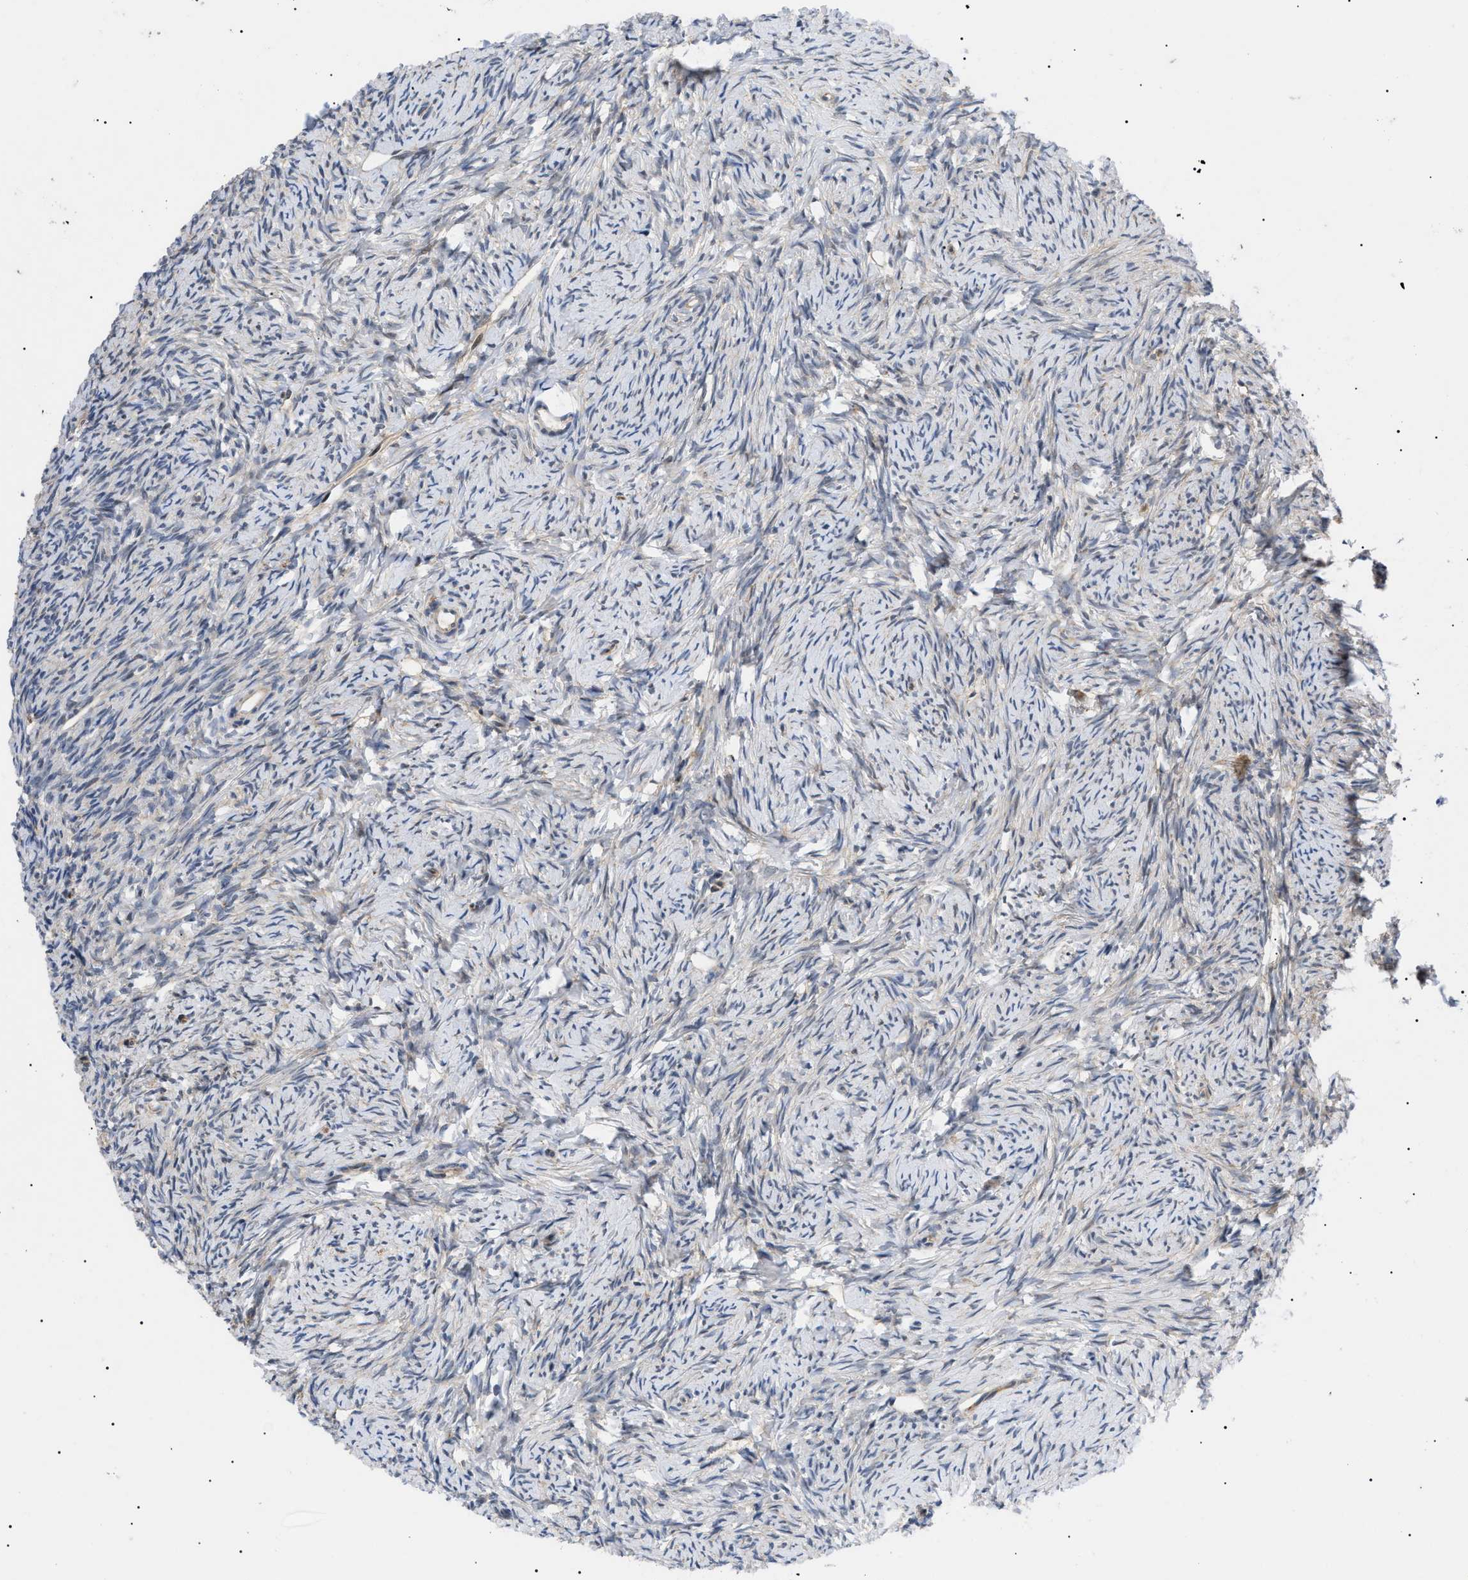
{"staining": {"intensity": "negative", "quantity": "none", "location": "none"}, "tissue": "ovary", "cell_type": "Follicle cells", "image_type": "normal", "snomed": [{"axis": "morphology", "description": "Normal tissue, NOS"}, {"axis": "topography", "description": "Ovary"}], "caption": "DAB immunohistochemical staining of benign ovary shows no significant positivity in follicle cells.", "gene": "GARRE1", "patient": {"sex": "female", "age": 33}}